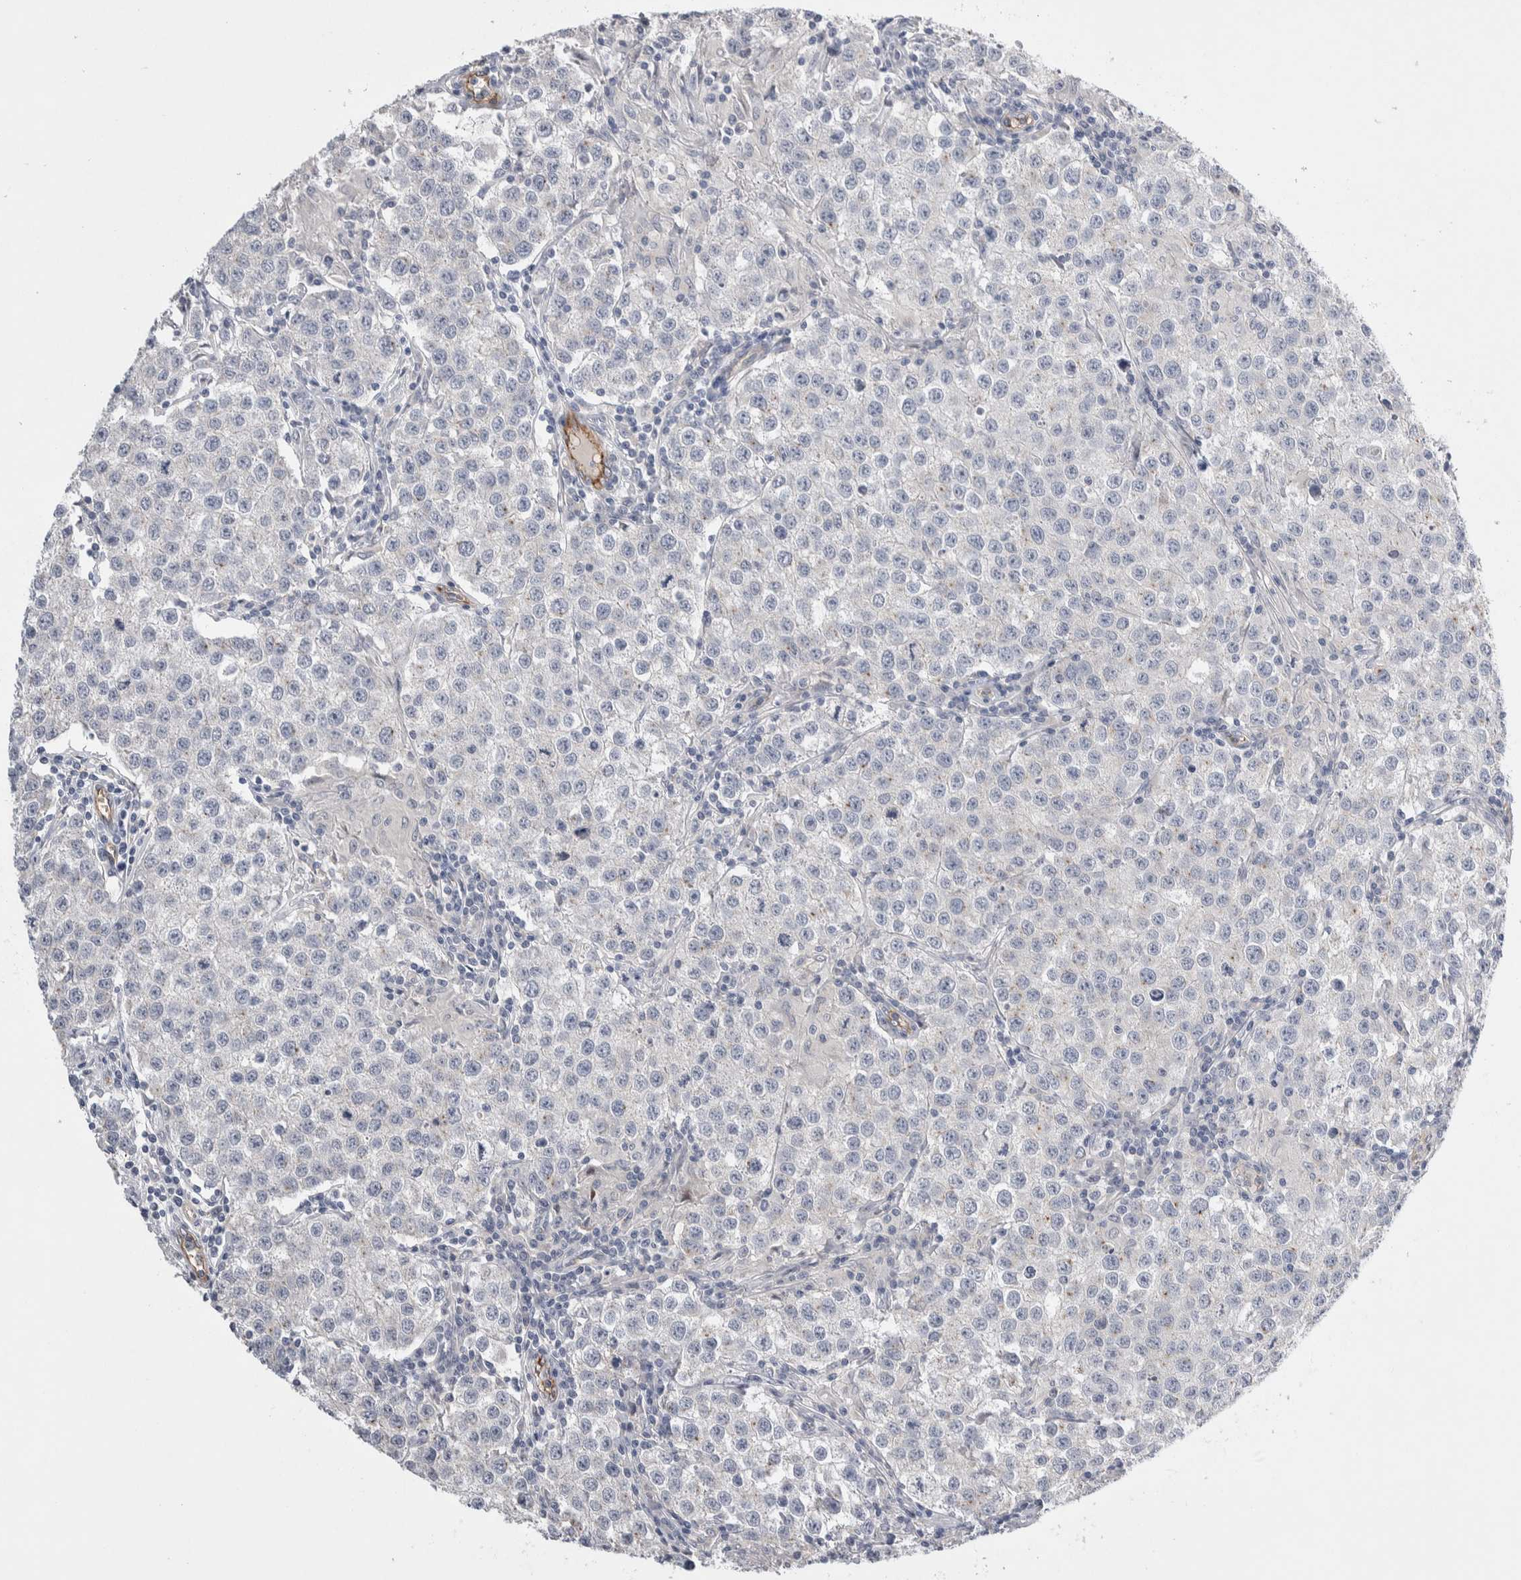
{"staining": {"intensity": "negative", "quantity": "none", "location": "none"}, "tissue": "testis cancer", "cell_type": "Tumor cells", "image_type": "cancer", "snomed": [{"axis": "morphology", "description": "Seminoma, NOS"}, {"axis": "morphology", "description": "Carcinoma, Embryonal, NOS"}, {"axis": "topography", "description": "Testis"}], "caption": "The immunohistochemistry (IHC) micrograph has no significant expression in tumor cells of testis cancer tissue.", "gene": "CEP131", "patient": {"sex": "male", "age": 43}}